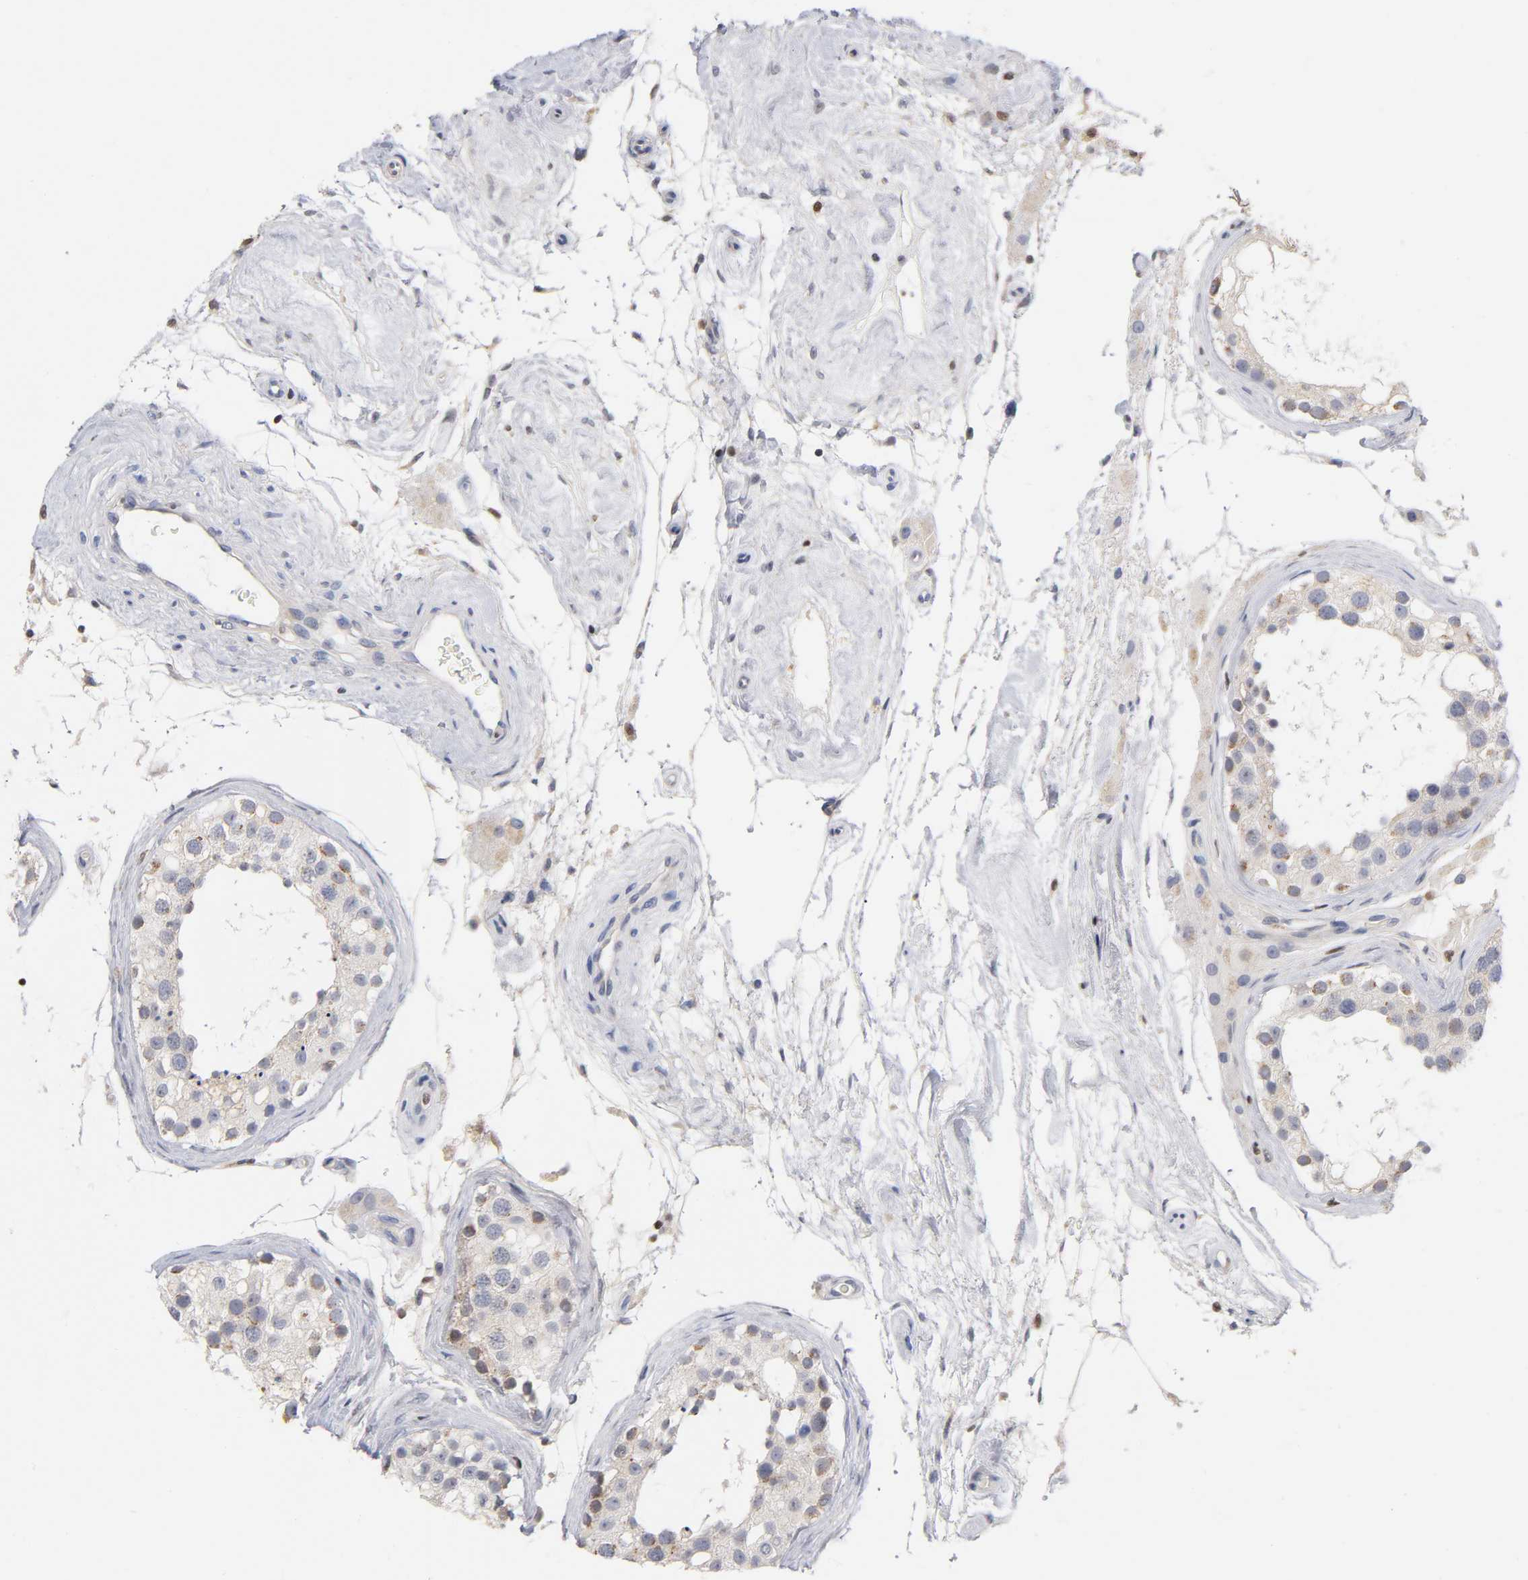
{"staining": {"intensity": "weak", "quantity": "25%-75%", "location": "cytoplasmic/membranous"}, "tissue": "testis", "cell_type": "Cells in seminiferous ducts", "image_type": "normal", "snomed": [{"axis": "morphology", "description": "Normal tissue, NOS"}, {"axis": "topography", "description": "Testis"}], "caption": "Weak cytoplasmic/membranous protein staining is appreciated in about 25%-75% of cells in seminiferous ducts in testis. (IHC, brightfield microscopy, high magnification).", "gene": "RUNX1", "patient": {"sex": "male", "age": 68}}